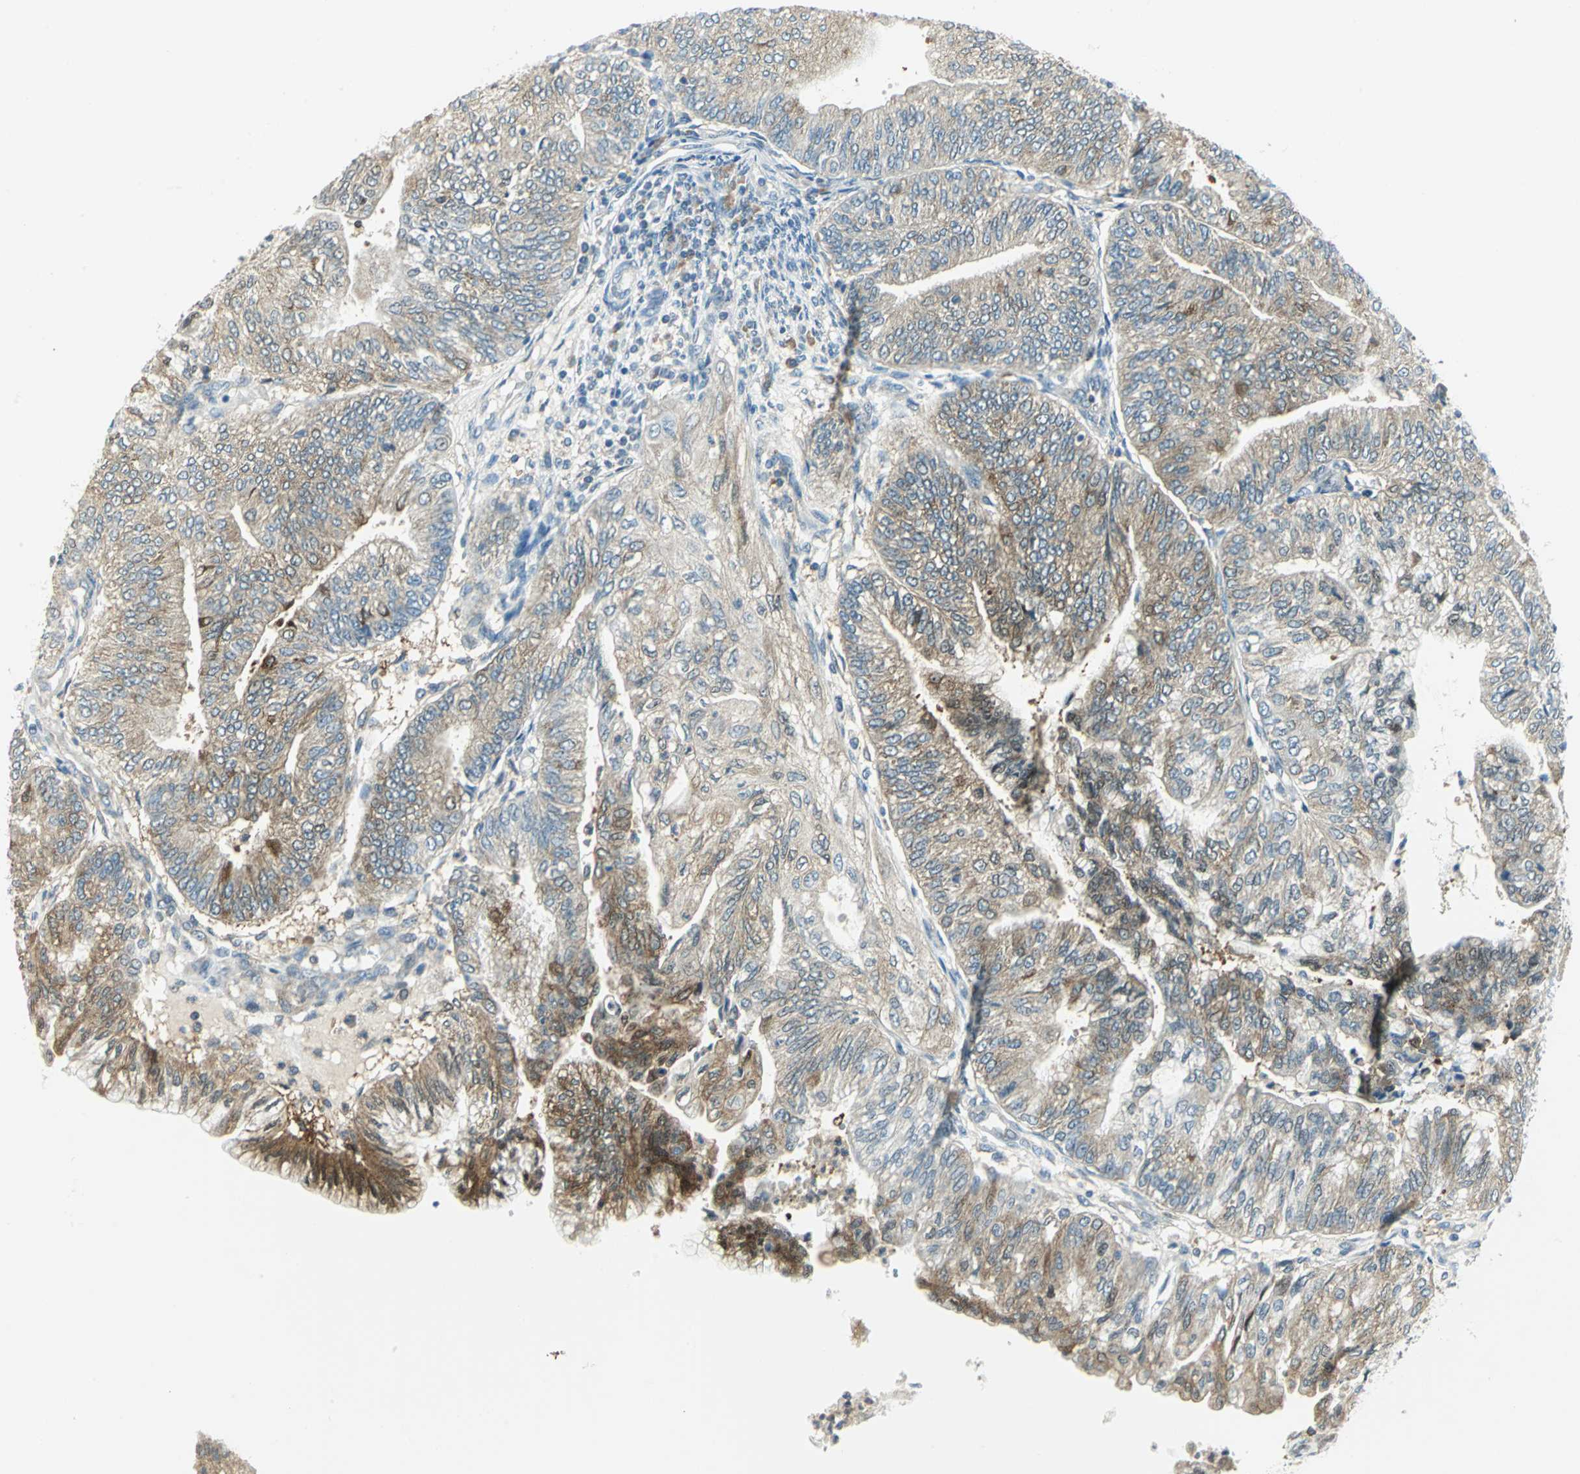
{"staining": {"intensity": "moderate", "quantity": "<25%", "location": "cytoplasmic/membranous"}, "tissue": "endometrial cancer", "cell_type": "Tumor cells", "image_type": "cancer", "snomed": [{"axis": "morphology", "description": "Adenocarcinoma, NOS"}, {"axis": "topography", "description": "Endometrium"}], "caption": "A high-resolution image shows immunohistochemistry (IHC) staining of endometrial cancer, which exhibits moderate cytoplasmic/membranous positivity in about <25% of tumor cells. The protein is stained brown, and the nuclei are stained in blue (DAB IHC with brightfield microscopy, high magnification).", "gene": "ALDOA", "patient": {"sex": "female", "age": 59}}